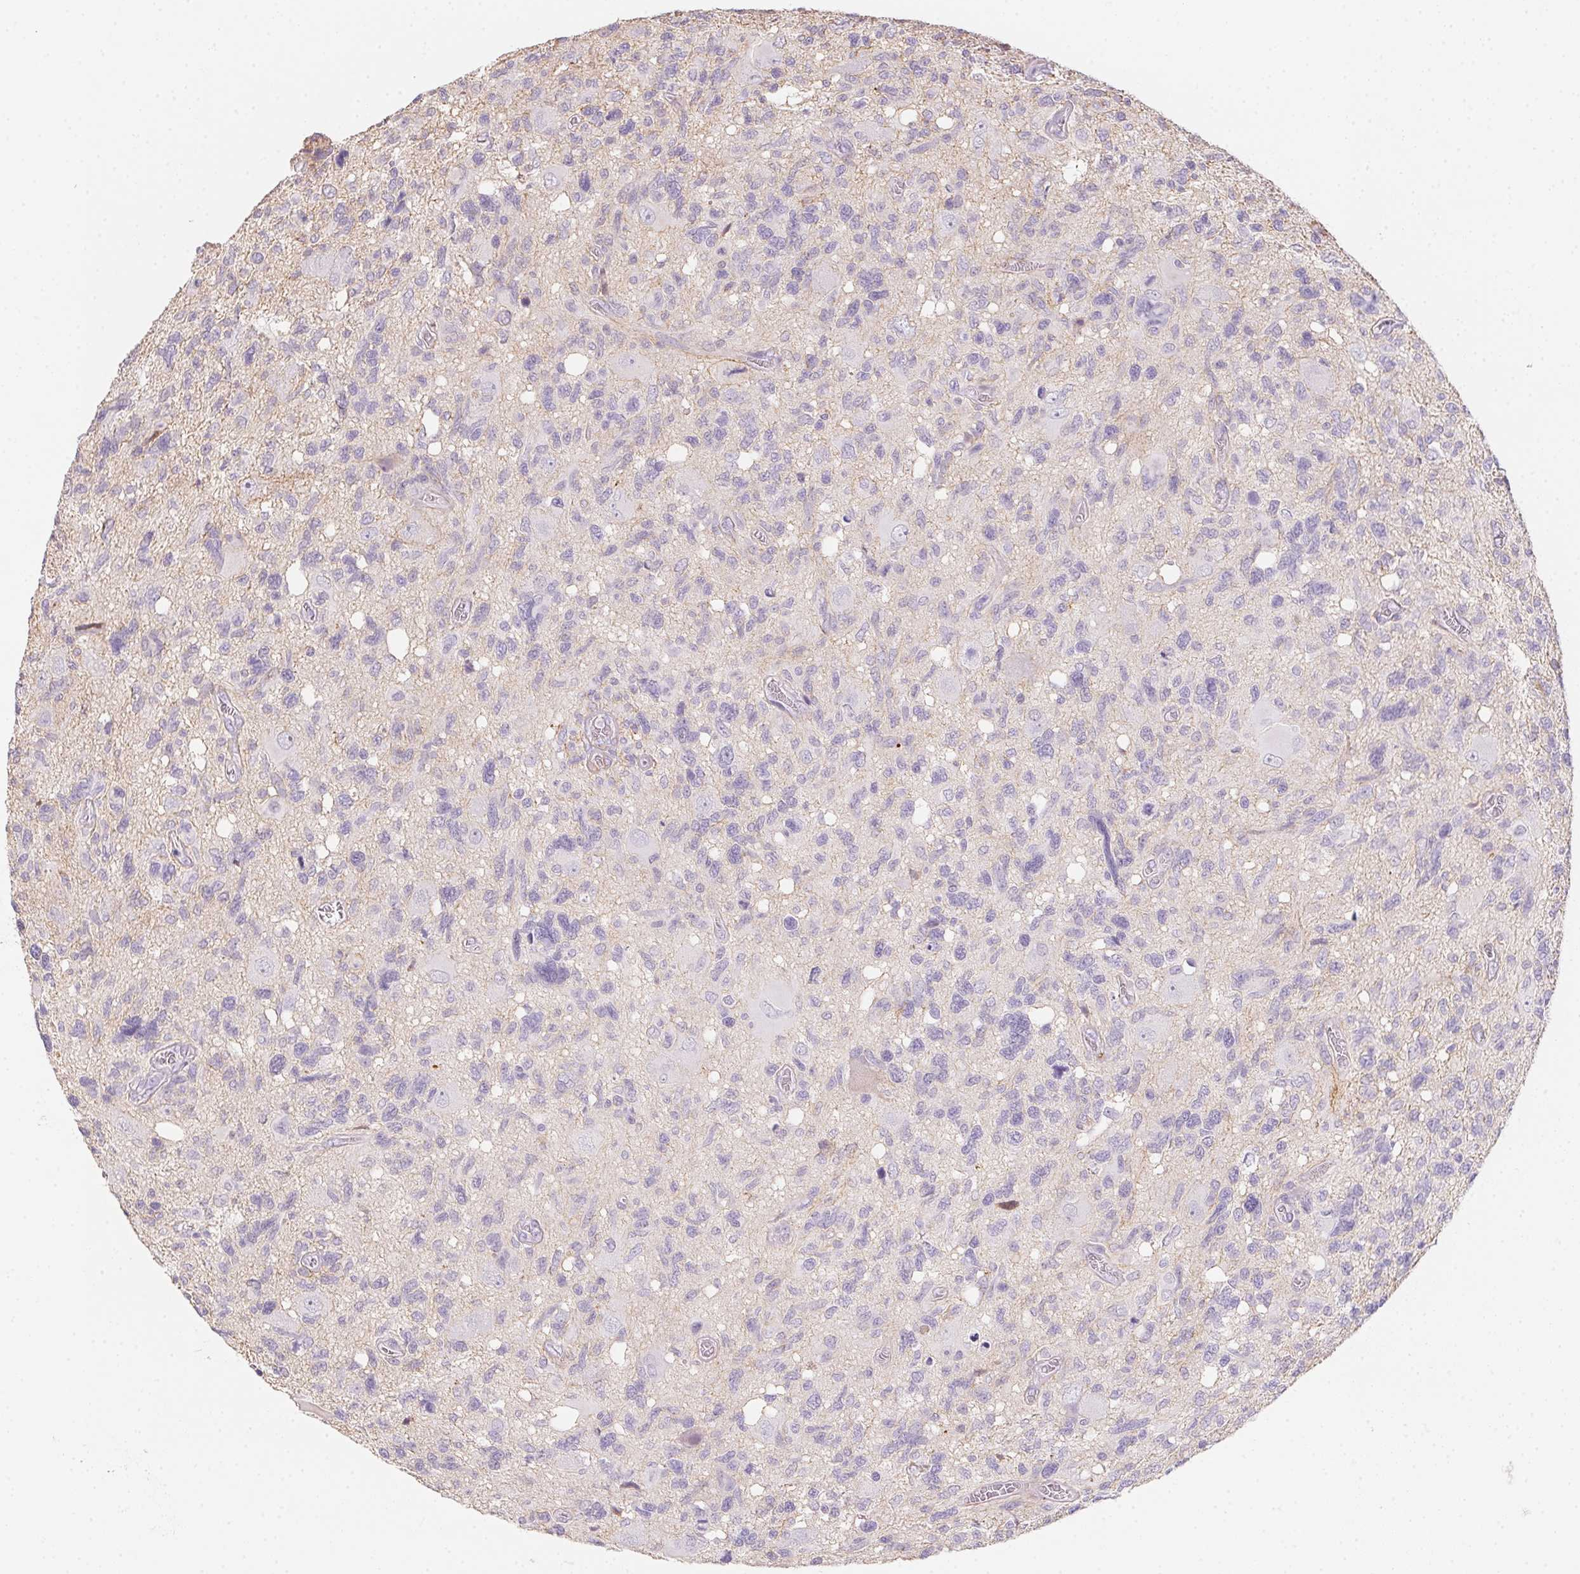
{"staining": {"intensity": "negative", "quantity": "none", "location": "none"}, "tissue": "glioma", "cell_type": "Tumor cells", "image_type": "cancer", "snomed": [{"axis": "morphology", "description": "Glioma, malignant, High grade"}, {"axis": "topography", "description": "Brain"}], "caption": "Malignant glioma (high-grade) was stained to show a protein in brown. There is no significant expression in tumor cells.", "gene": "MYL4", "patient": {"sex": "male", "age": 49}}